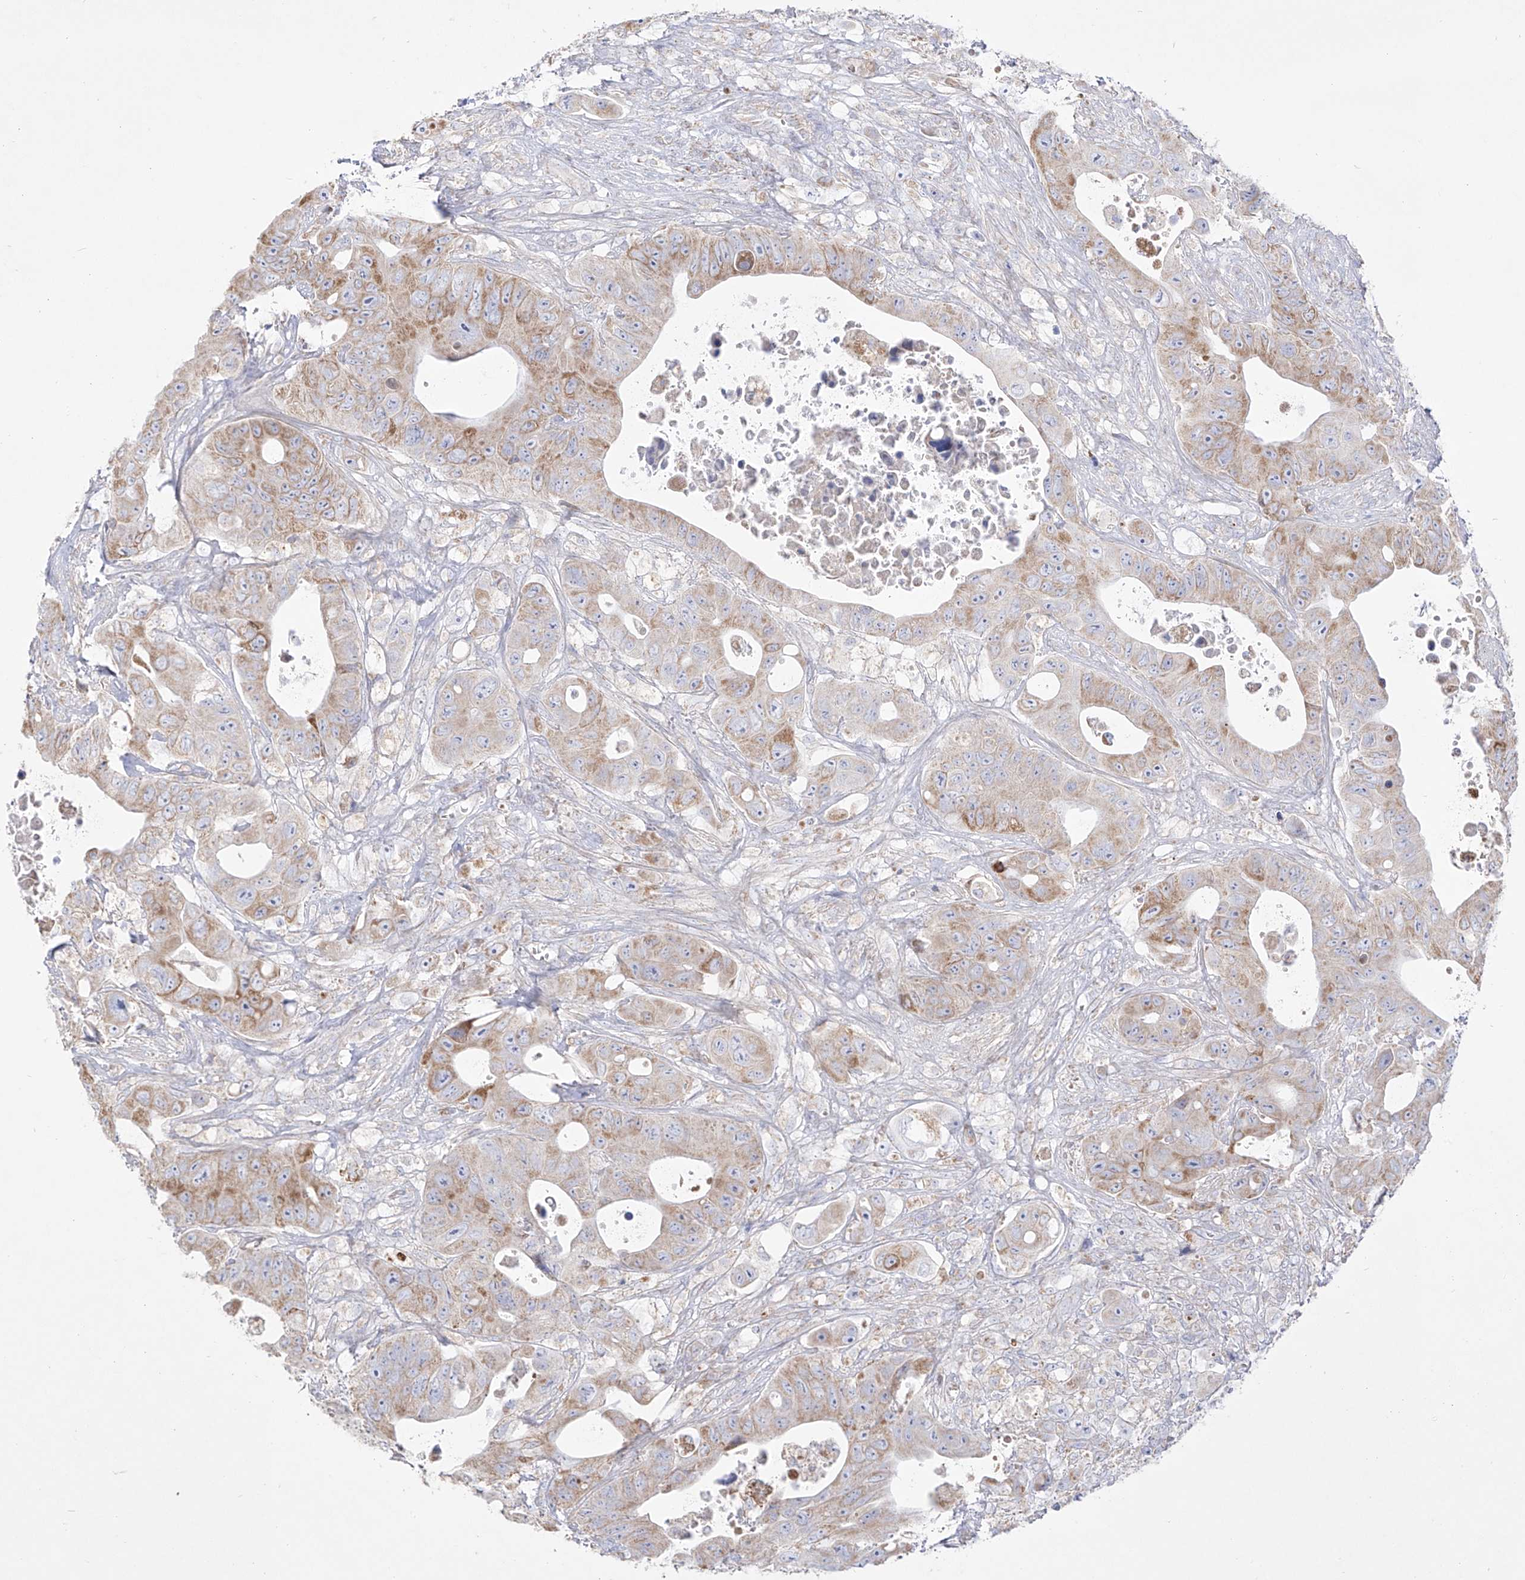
{"staining": {"intensity": "moderate", "quantity": "25%-75%", "location": "cytoplasmic/membranous"}, "tissue": "colorectal cancer", "cell_type": "Tumor cells", "image_type": "cancer", "snomed": [{"axis": "morphology", "description": "Adenocarcinoma, NOS"}, {"axis": "topography", "description": "Colon"}], "caption": "Immunohistochemical staining of colorectal cancer demonstrates medium levels of moderate cytoplasmic/membranous protein positivity in approximately 25%-75% of tumor cells.", "gene": "RCHY1", "patient": {"sex": "female", "age": 46}}